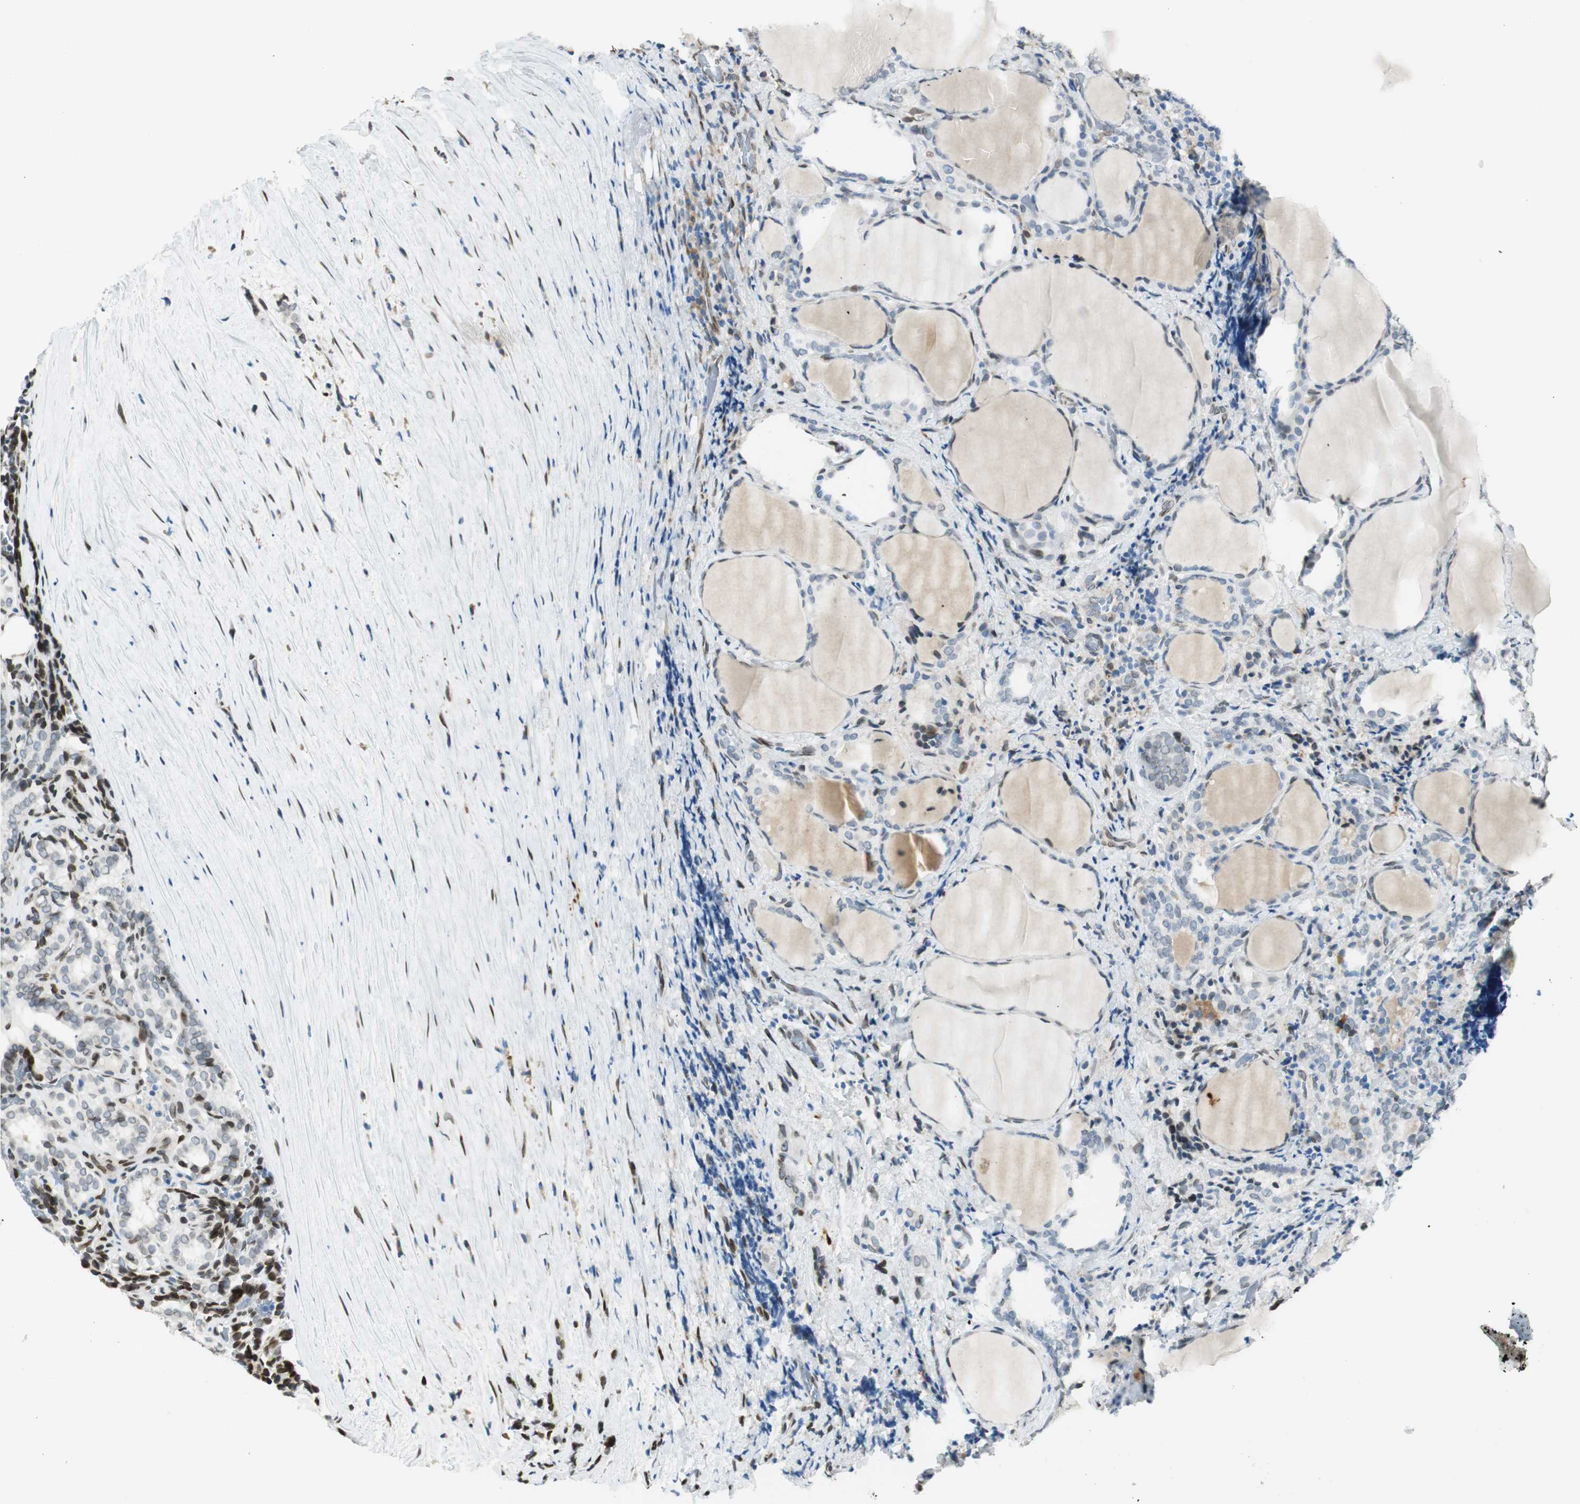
{"staining": {"intensity": "negative", "quantity": "none", "location": "none"}, "tissue": "thyroid cancer", "cell_type": "Tumor cells", "image_type": "cancer", "snomed": [{"axis": "morphology", "description": "Normal tissue, NOS"}, {"axis": "morphology", "description": "Papillary adenocarcinoma, NOS"}, {"axis": "topography", "description": "Thyroid gland"}], "caption": "A high-resolution histopathology image shows immunohistochemistry staining of thyroid papillary adenocarcinoma, which displays no significant expression in tumor cells.", "gene": "TMEM260", "patient": {"sex": "female", "age": 30}}